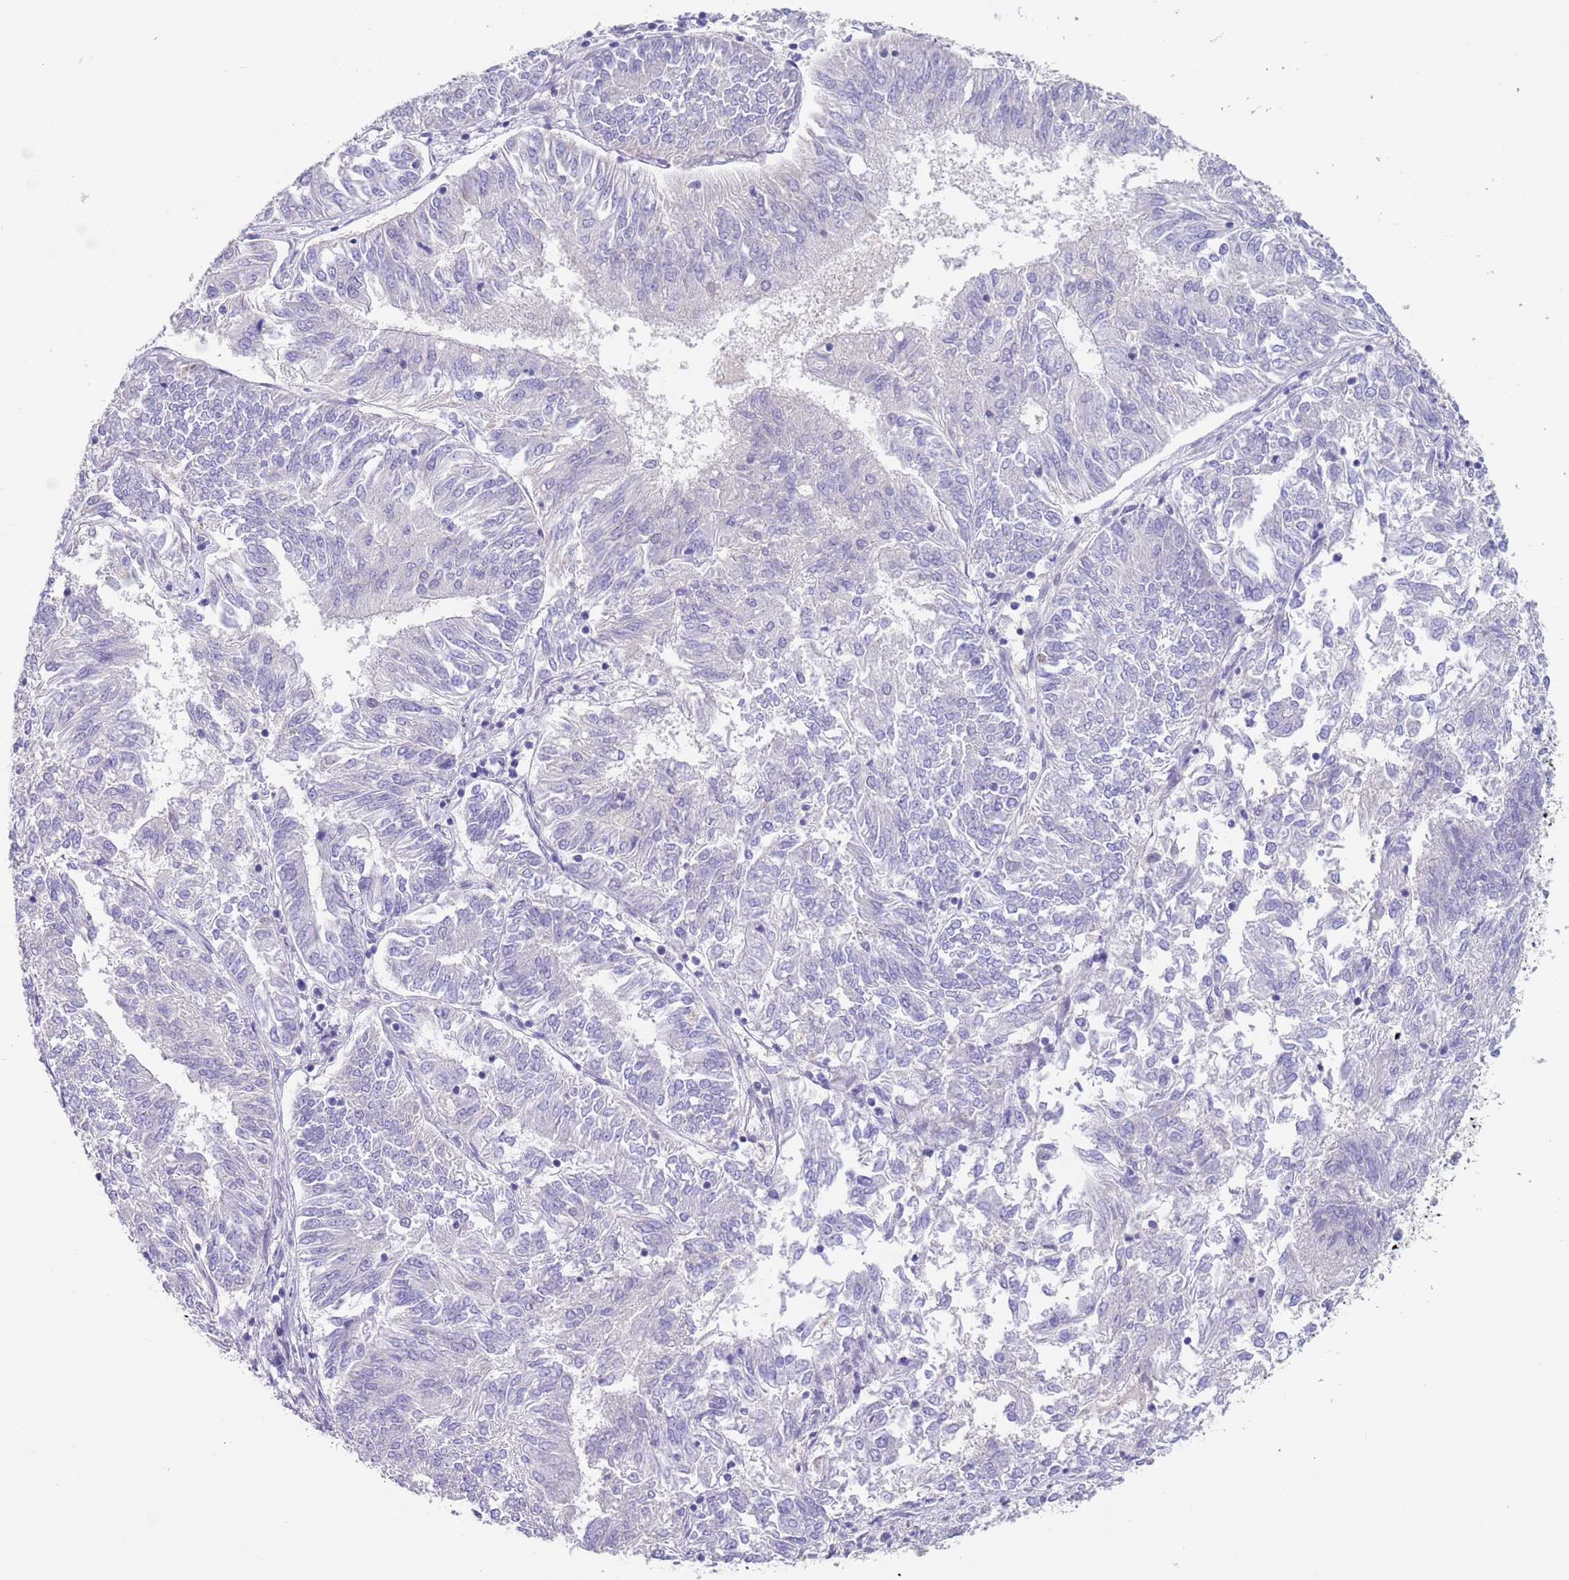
{"staining": {"intensity": "negative", "quantity": "none", "location": "none"}, "tissue": "endometrial cancer", "cell_type": "Tumor cells", "image_type": "cancer", "snomed": [{"axis": "morphology", "description": "Adenocarcinoma, NOS"}, {"axis": "topography", "description": "Endometrium"}], "caption": "Immunohistochemistry photomicrograph of human endometrial cancer (adenocarcinoma) stained for a protein (brown), which reveals no staining in tumor cells.", "gene": "RNF169", "patient": {"sex": "female", "age": 58}}